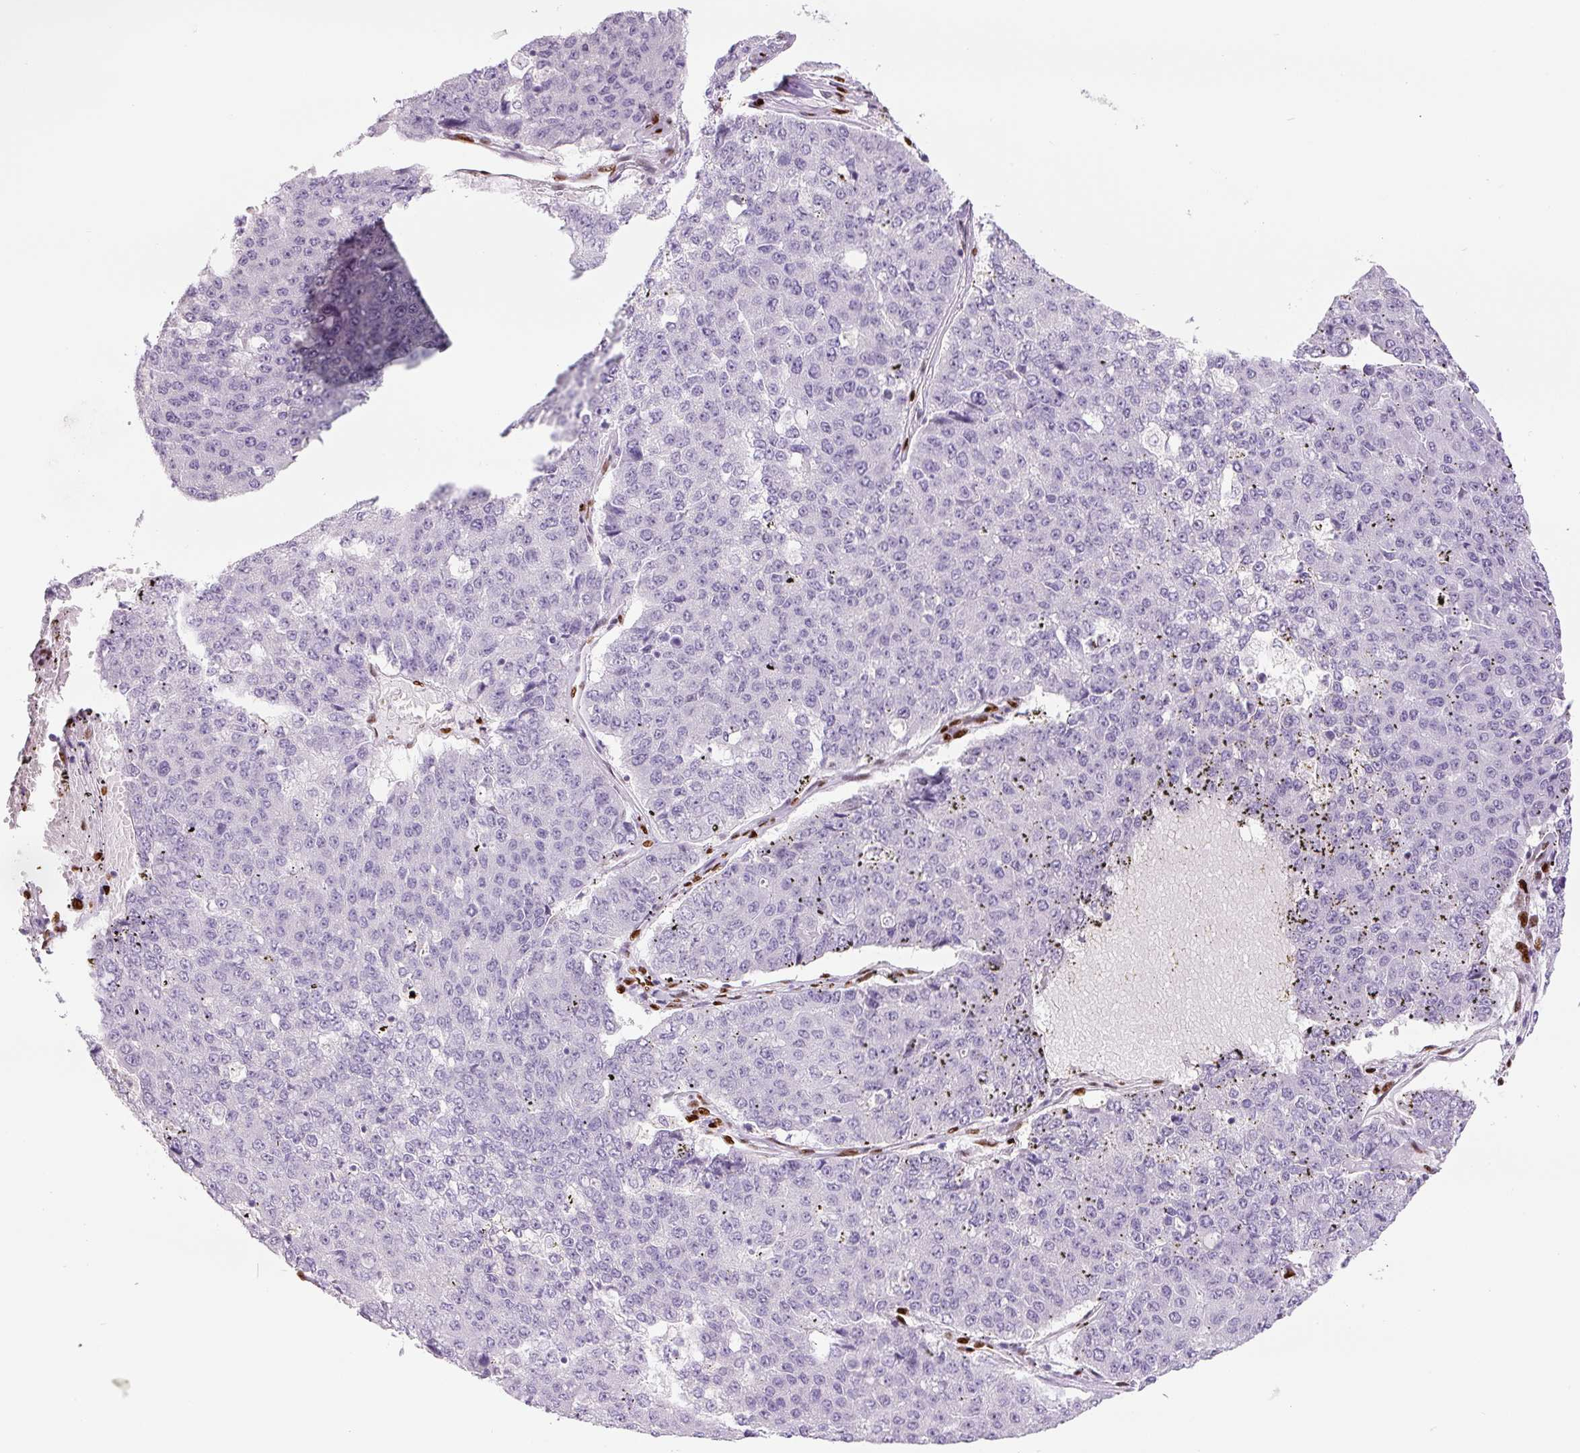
{"staining": {"intensity": "negative", "quantity": "none", "location": "none"}, "tissue": "pancreatic cancer", "cell_type": "Tumor cells", "image_type": "cancer", "snomed": [{"axis": "morphology", "description": "Adenocarcinoma, NOS"}, {"axis": "topography", "description": "Pancreas"}], "caption": "High power microscopy histopathology image of an immunohistochemistry (IHC) micrograph of pancreatic adenocarcinoma, revealing no significant expression in tumor cells.", "gene": "ZEB1", "patient": {"sex": "male", "age": 50}}